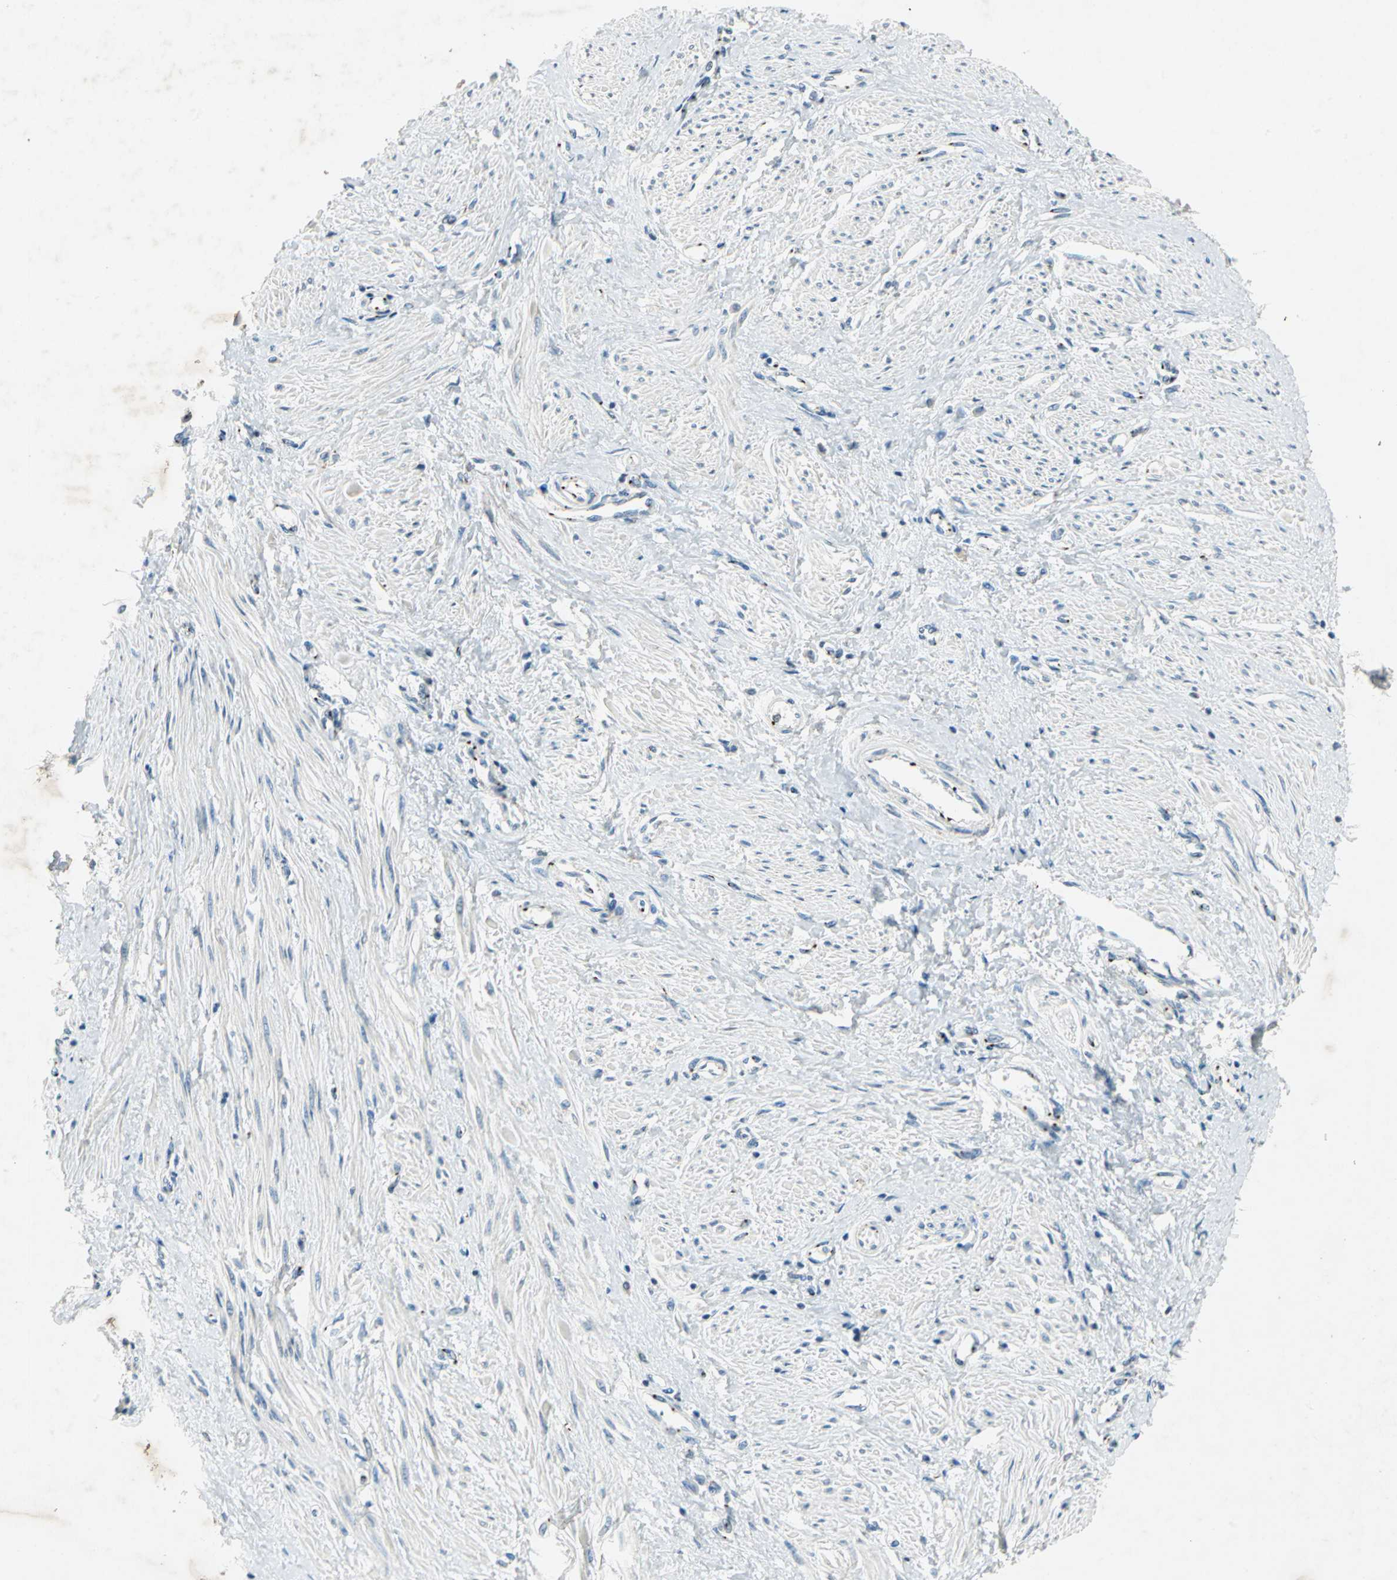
{"staining": {"intensity": "negative", "quantity": "none", "location": "none"}, "tissue": "smooth muscle", "cell_type": "Smooth muscle cells", "image_type": "normal", "snomed": [{"axis": "morphology", "description": "Normal tissue, NOS"}, {"axis": "topography", "description": "Smooth muscle"}, {"axis": "topography", "description": "Uterus"}], "caption": "A micrograph of human smooth muscle is negative for staining in smooth muscle cells. (Stains: DAB immunohistochemistry (IHC) with hematoxylin counter stain, Microscopy: brightfield microscopy at high magnification).", "gene": "CAMK2B", "patient": {"sex": "female", "age": 39}}